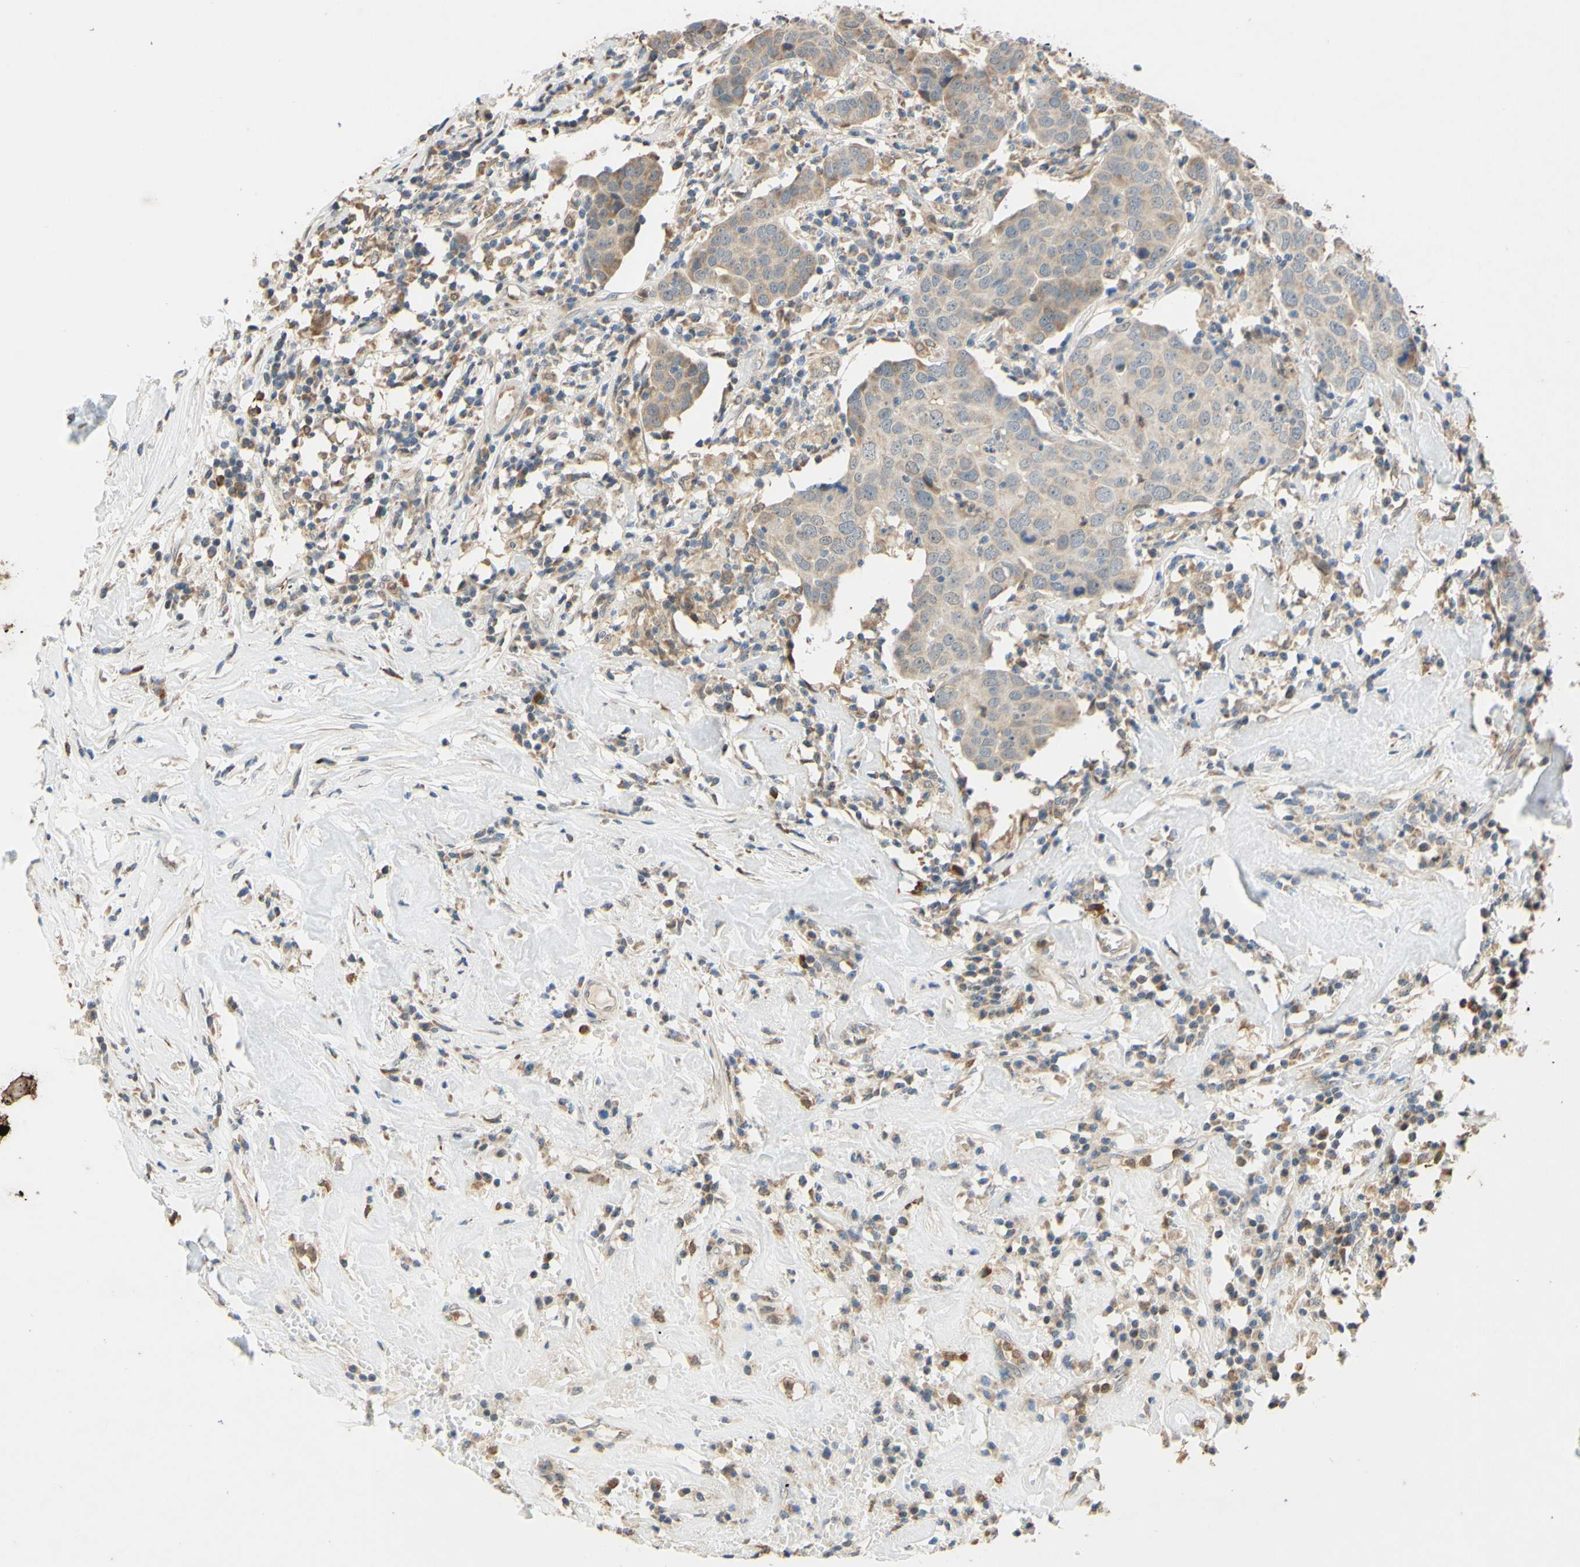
{"staining": {"intensity": "weak", "quantity": ">75%", "location": "cytoplasmic/membranous"}, "tissue": "head and neck cancer", "cell_type": "Tumor cells", "image_type": "cancer", "snomed": [{"axis": "morphology", "description": "Adenocarcinoma, NOS"}, {"axis": "topography", "description": "Salivary gland"}, {"axis": "topography", "description": "Head-Neck"}], "caption": "Immunohistochemistry (IHC) histopathology image of head and neck cancer stained for a protein (brown), which exhibits low levels of weak cytoplasmic/membranous positivity in about >75% of tumor cells.", "gene": "GATA1", "patient": {"sex": "female", "age": 65}}